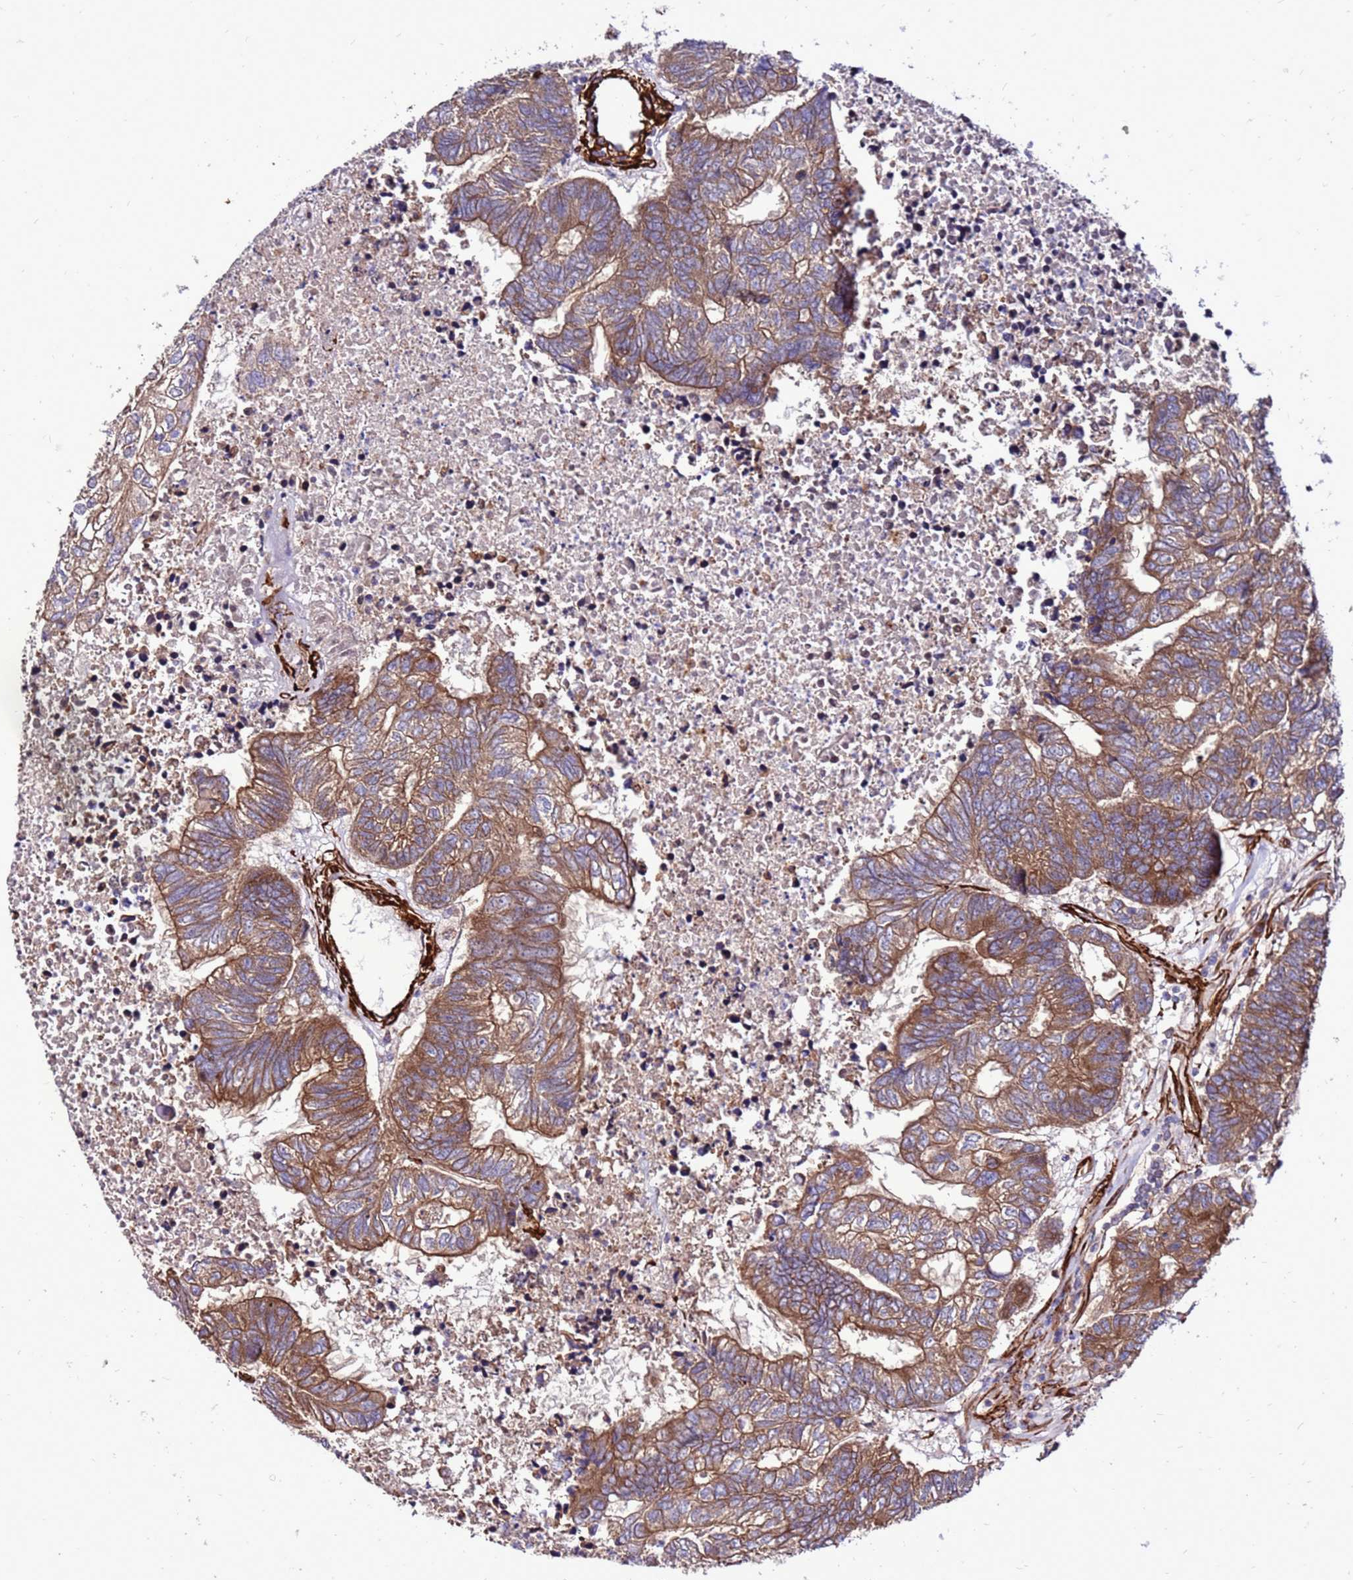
{"staining": {"intensity": "moderate", "quantity": ">75%", "location": "cytoplasmic/membranous"}, "tissue": "colorectal cancer", "cell_type": "Tumor cells", "image_type": "cancer", "snomed": [{"axis": "morphology", "description": "Adenocarcinoma, NOS"}, {"axis": "topography", "description": "Colon"}], "caption": "Protein analysis of colorectal adenocarcinoma tissue demonstrates moderate cytoplasmic/membranous positivity in about >75% of tumor cells.", "gene": "EI24", "patient": {"sex": "female", "age": 48}}